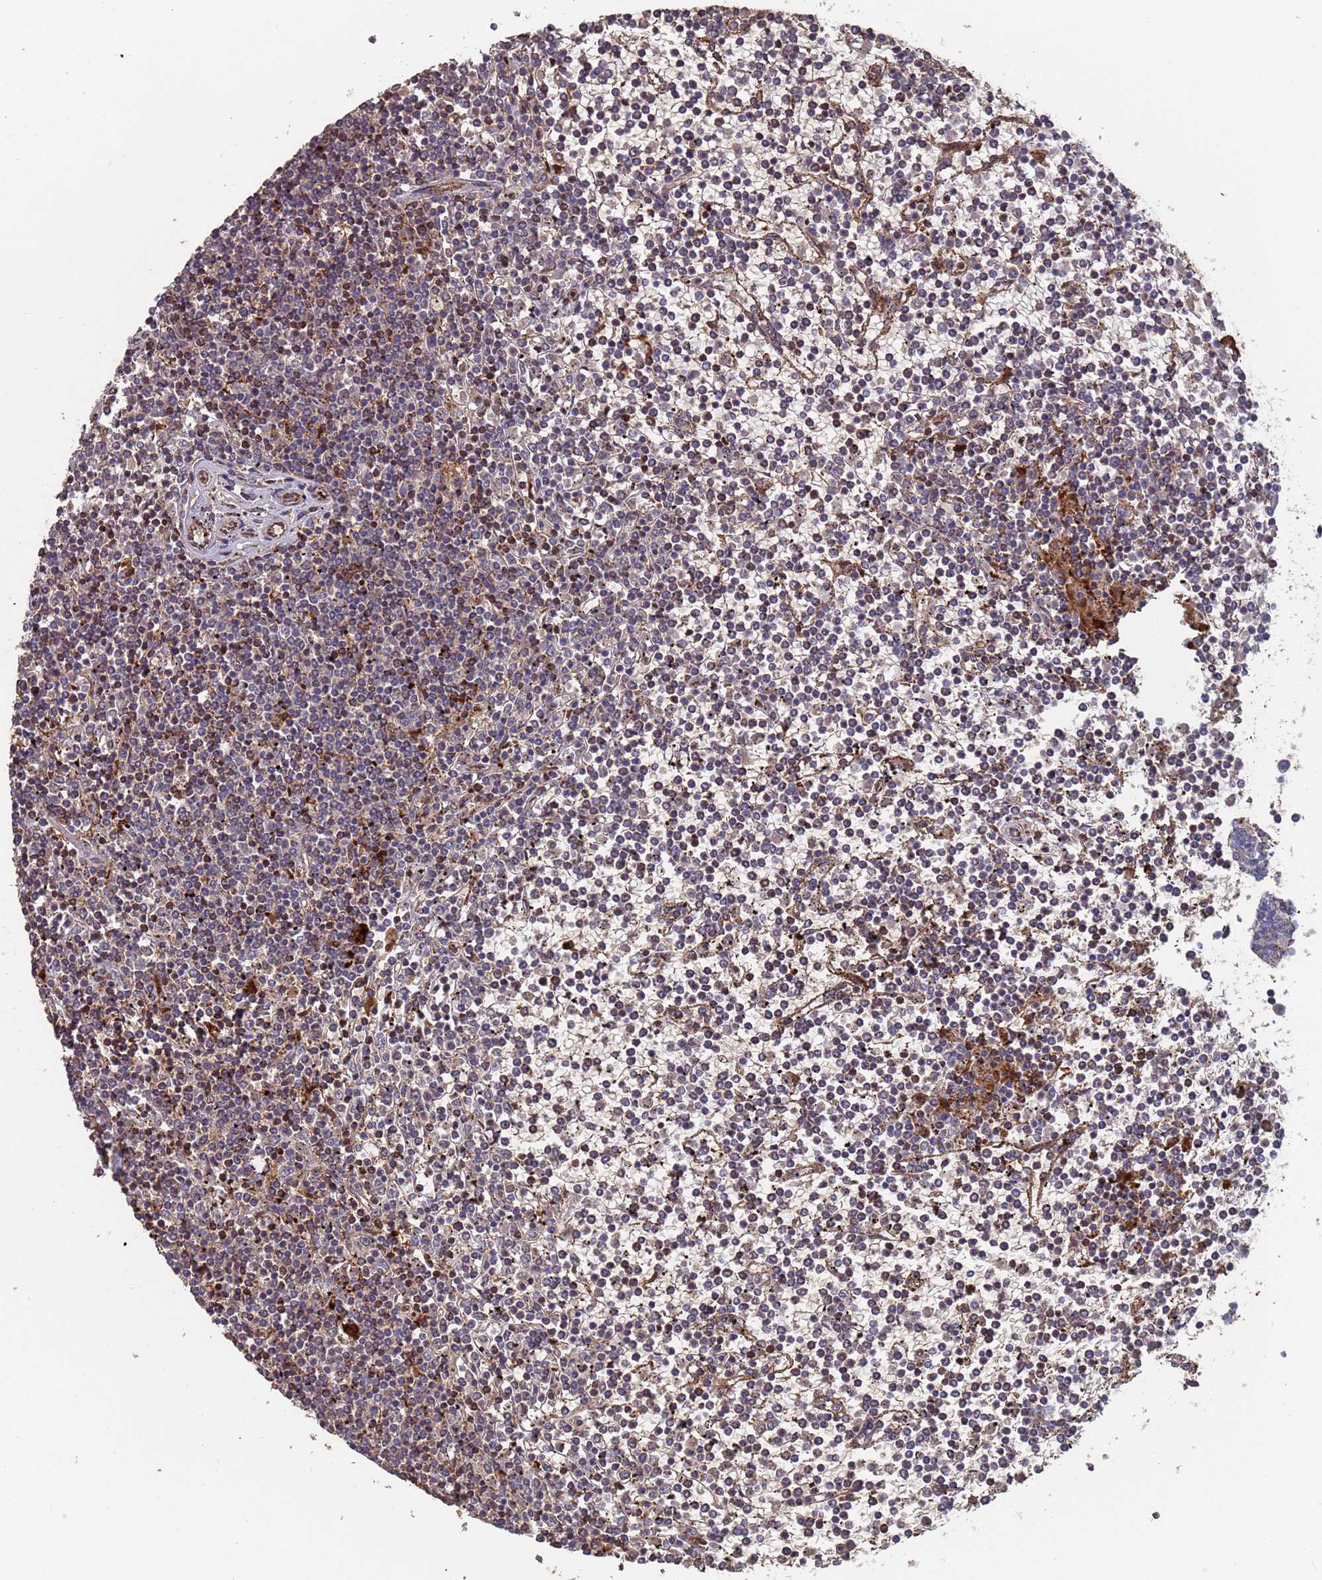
{"staining": {"intensity": "moderate", "quantity": "<25%", "location": "cytoplasmic/membranous"}, "tissue": "lymphoma", "cell_type": "Tumor cells", "image_type": "cancer", "snomed": [{"axis": "morphology", "description": "Malignant lymphoma, non-Hodgkin's type, Low grade"}, {"axis": "topography", "description": "Spleen"}], "caption": "An IHC image of tumor tissue is shown. Protein staining in brown highlights moderate cytoplasmic/membranous positivity in malignant lymphoma, non-Hodgkin's type (low-grade) within tumor cells. (DAB IHC, brown staining for protein, blue staining for nuclei).", "gene": "MALRD1", "patient": {"sex": "female", "age": 19}}